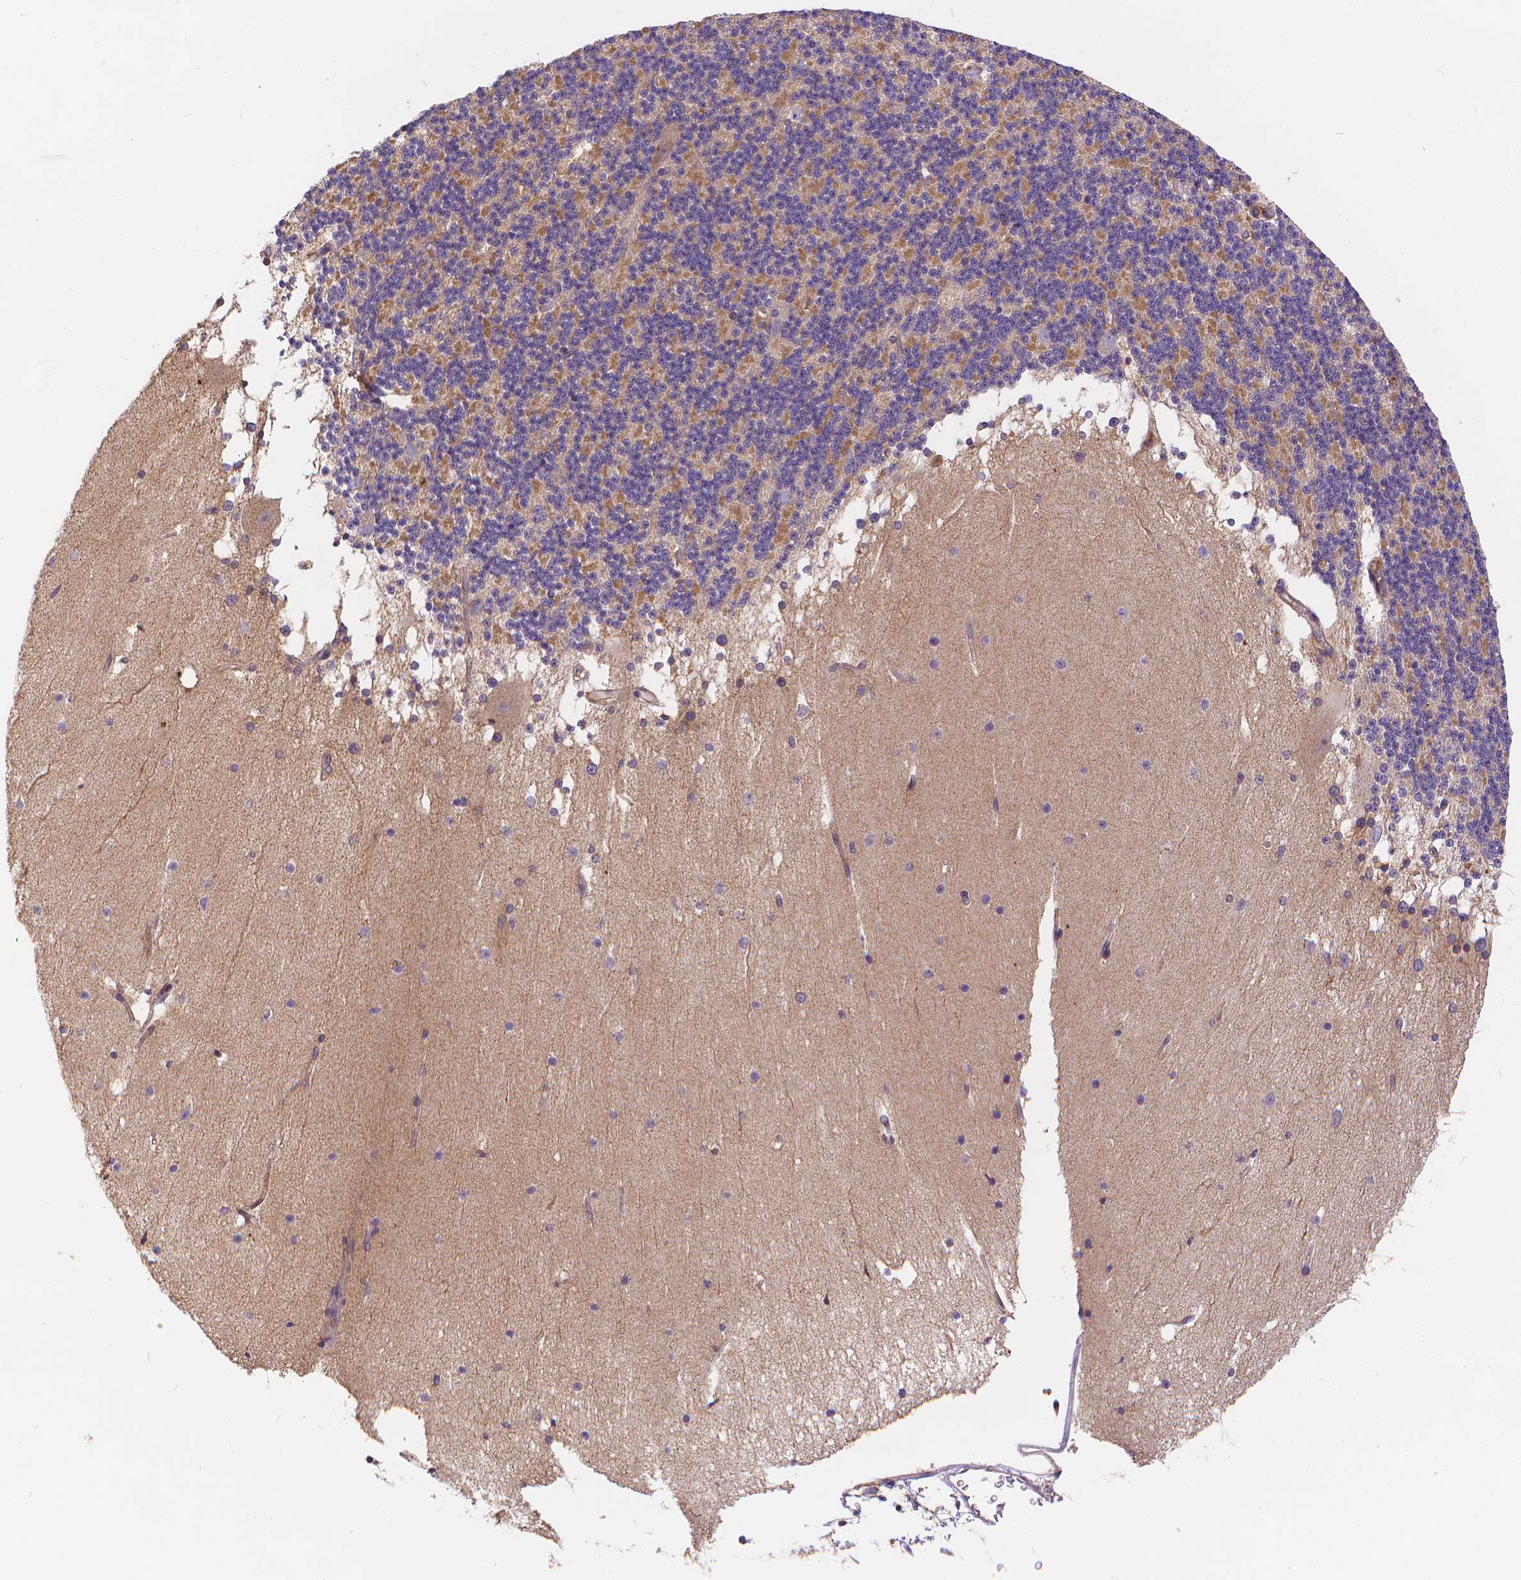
{"staining": {"intensity": "moderate", "quantity": "<25%", "location": "cytoplasmic/membranous"}, "tissue": "cerebellum", "cell_type": "Cells in granular layer", "image_type": "normal", "snomed": [{"axis": "morphology", "description": "Normal tissue, NOS"}, {"axis": "topography", "description": "Cerebellum"}], "caption": "Protein analysis of normal cerebellum reveals moderate cytoplasmic/membranous expression in about <25% of cells in granular layer. The staining is performed using DAB (3,3'-diaminobenzidine) brown chromogen to label protein expression. The nuclei are counter-stained blue using hematoxylin.", "gene": "ARAP1", "patient": {"sex": "female", "age": 19}}